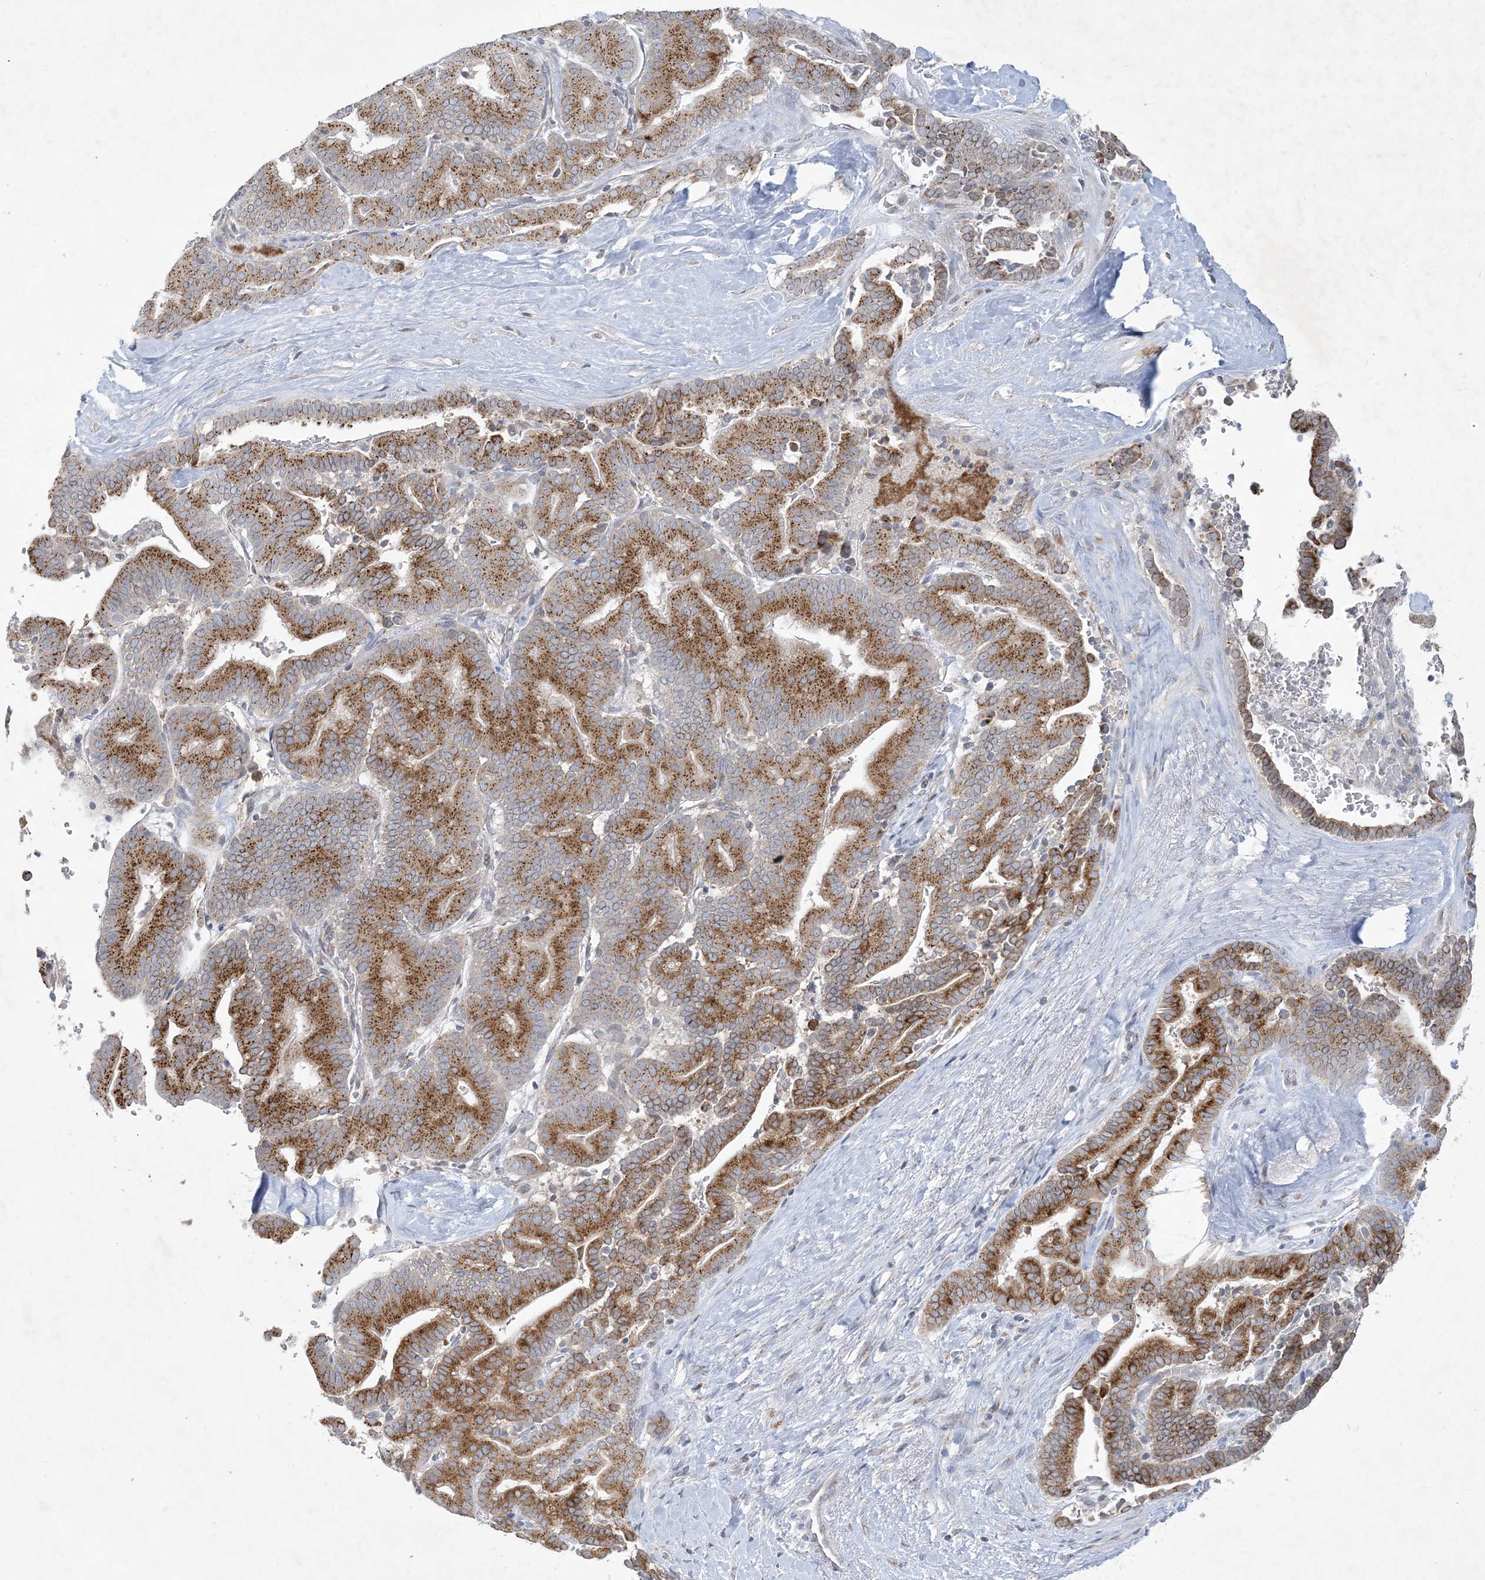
{"staining": {"intensity": "moderate", "quantity": ">75%", "location": "cytoplasmic/membranous"}, "tissue": "liver cancer", "cell_type": "Tumor cells", "image_type": "cancer", "snomed": [{"axis": "morphology", "description": "Cholangiocarcinoma"}, {"axis": "topography", "description": "Liver"}], "caption": "Immunohistochemical staining of human liver cancer exhibits moderate cytoplasmic/membranous protein expression in approximately >75% of tumor cells.", "gene": "CCDC14", "patient": {"sex": "female", "age": 75}}